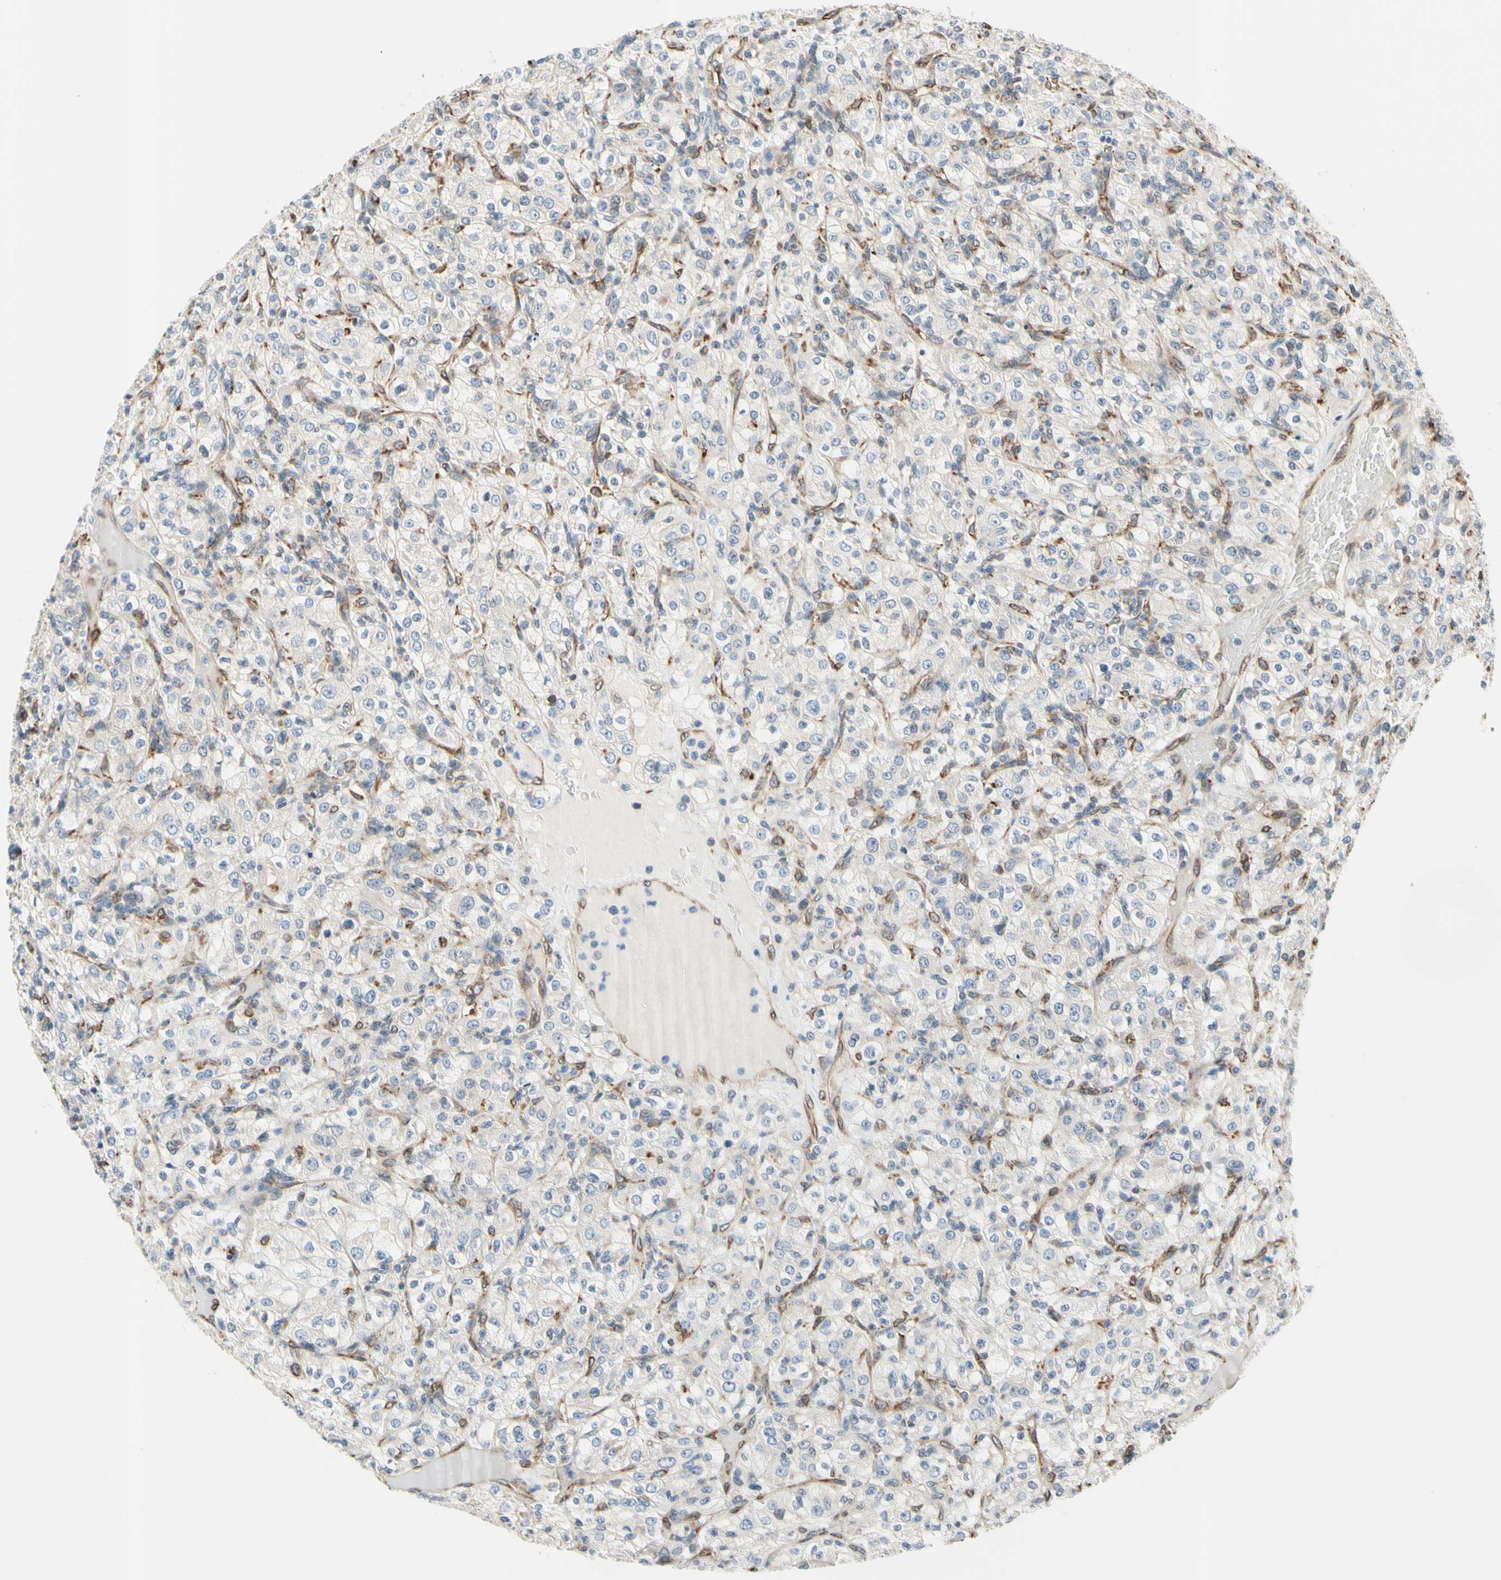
{"staining": {"intensity": "negative", "quantity": "none", "location": "none"}, "tissue": "renal cancer", "cell_type": "Tumor cells", "image_type": "cancer", "snomed": [{"axis": "morphology", "description": "Normal tissue, NOS"}, {"axis": "morphology", "description": "Adenocarcinoma, NOS"}, {"axis": "topography", "description": "Kidney"}], "caption": "IHC of human renal cancer (adenocarcinoma) displays no positivity in tumor cells.", "gene": "TRAF2", "patient": {"sex": "female", "age": 72}}